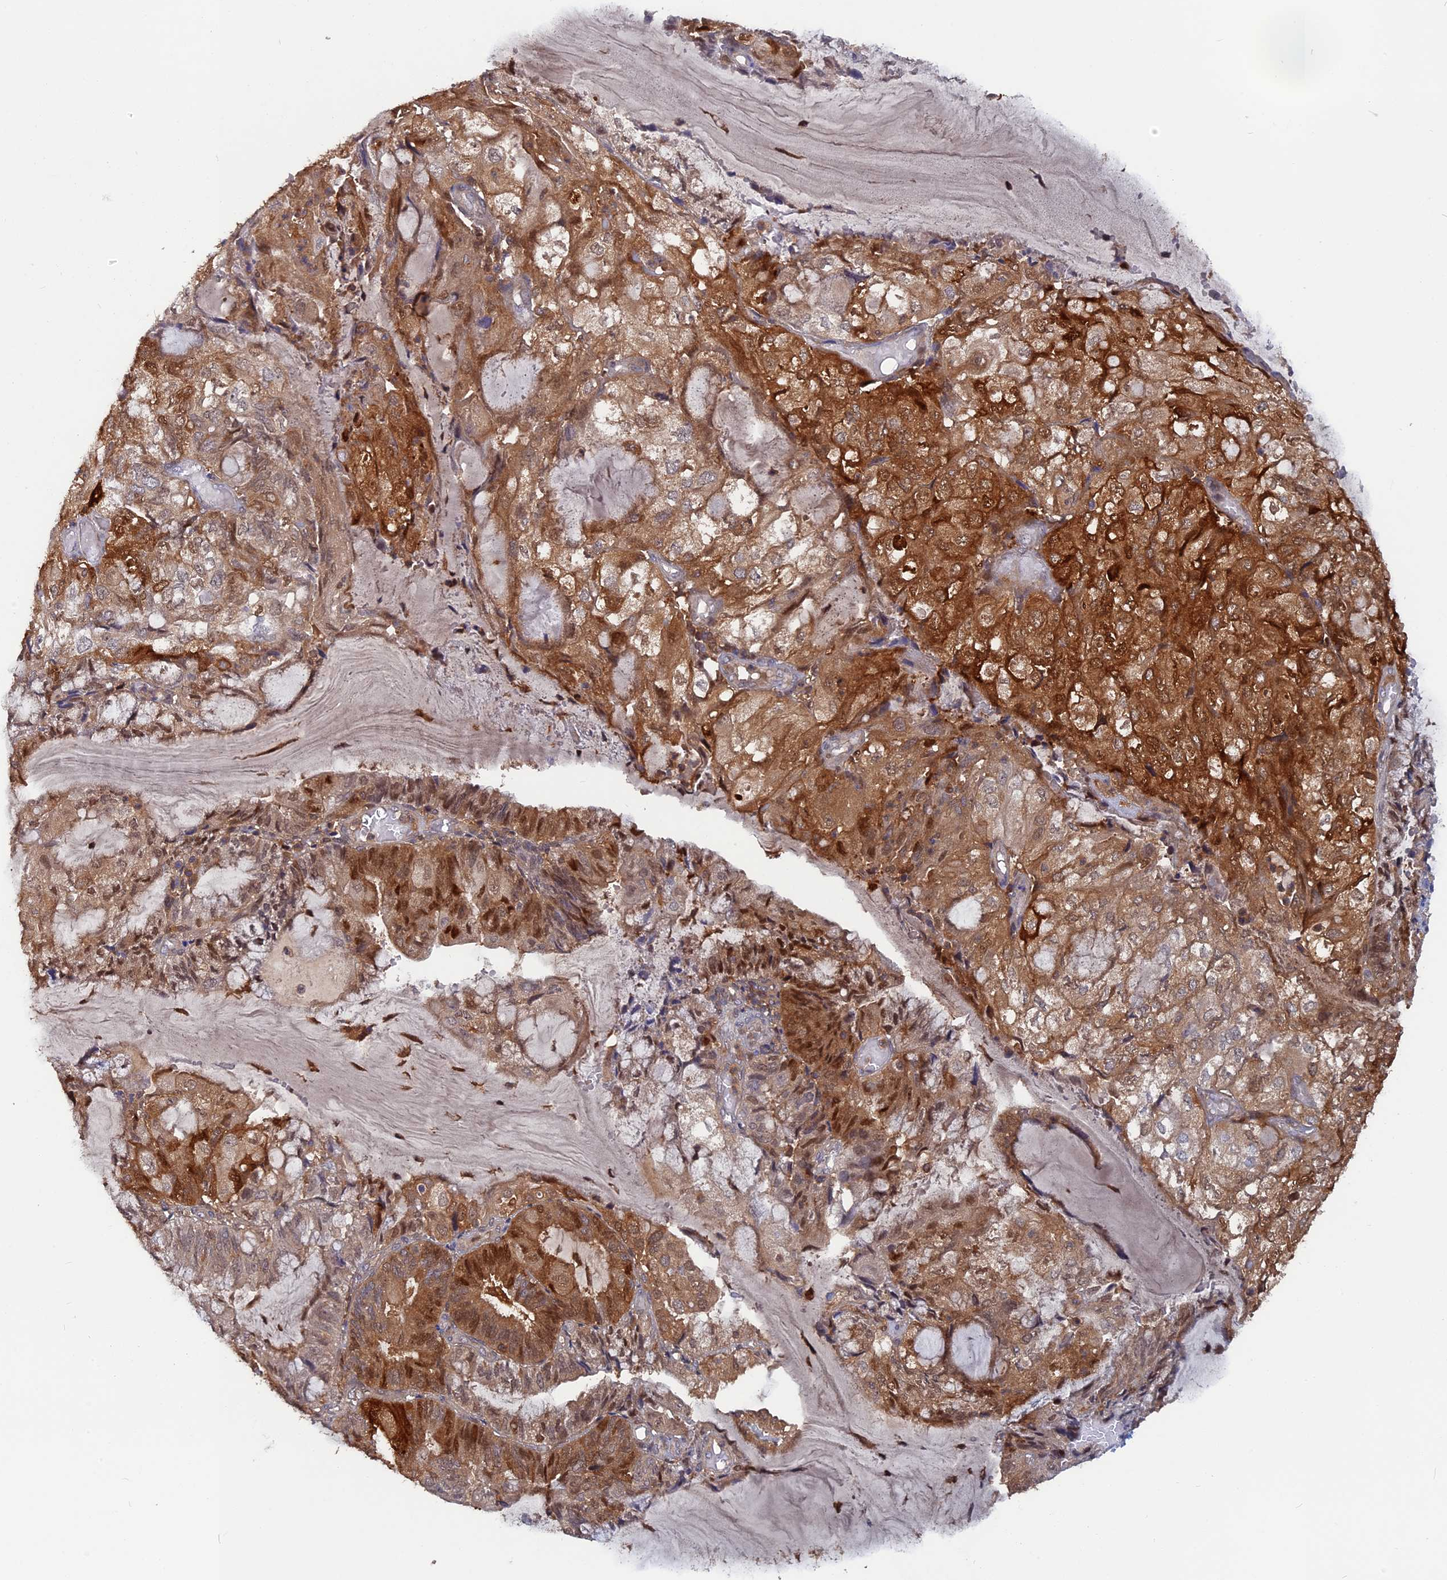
{"staining": {"intensity": "strong", "quantity": "25%-75%", "location": "cytoplasmic/membranous,nuclear"}, "tissue": "endometrial cancer", "cell_type": "Tumor cells", "image_type": "cancer", "snomed": [{"axis": "morphology", "description": "Adenocarcinoma, NOS"}, {"axis": "topography", "description": "Endometrium"}], "caption": "Protein expression by IHC demonstrates strong cytoplasmic/membranous and nuclear positivity in approximately 25%-75% of tumor cells in endometrial cancer. The staining is performed using DAB brown chromogen to label protein expression. The nuclei are counter-stained blue using hematoxylin.", "gene": "BLVRA", "patient": {"sex": "female", "age": 81}}